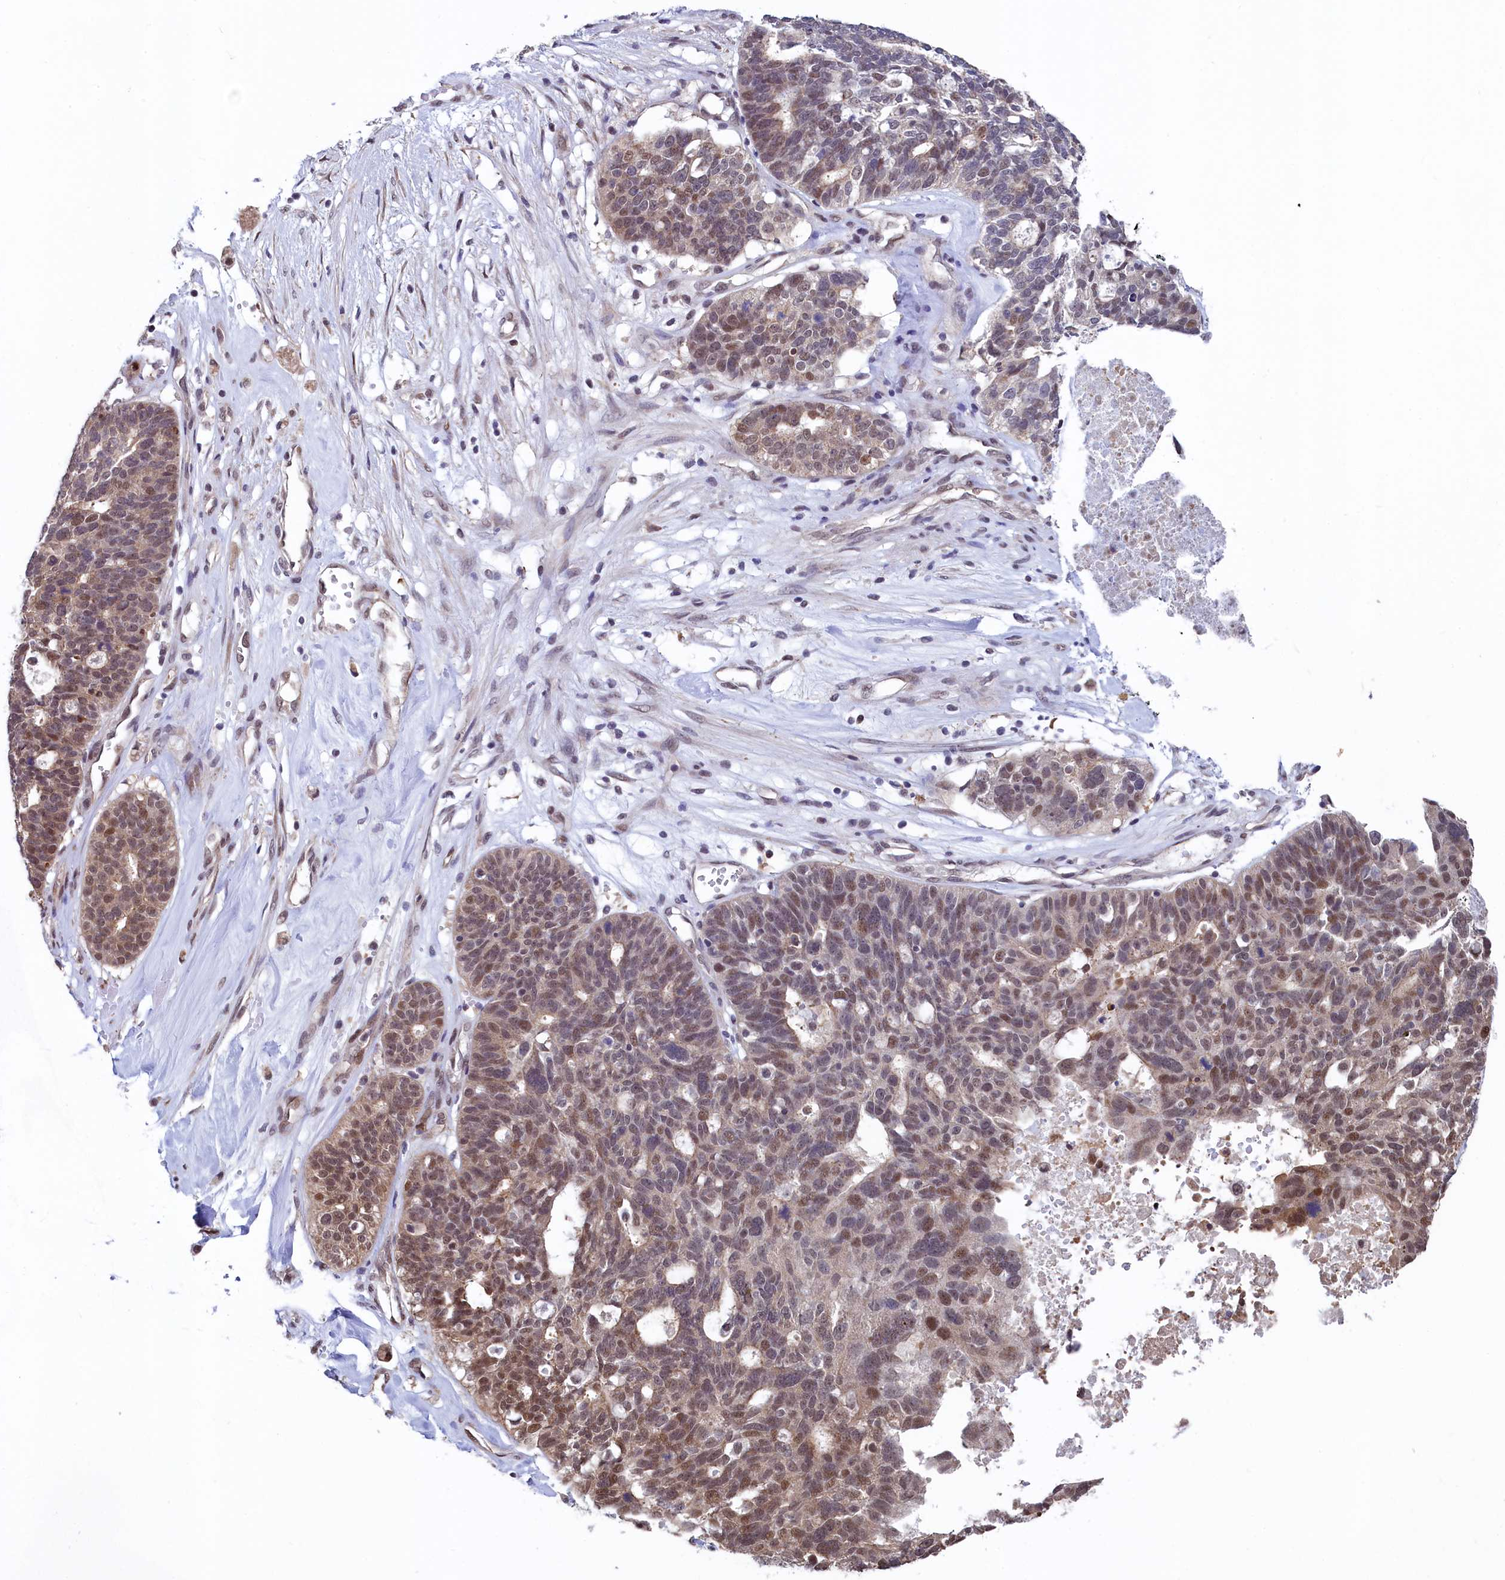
{"staining": {"intensity": "moderate", "quantity": "25%-75%", "location": "nuclear"}, "tissue": "ovarian cancer", "cell_type": "Tumor cells", "image_type": "cancer", "snomed": [{"axis": "morphology", "description": "Cystadenocarcinoma, serous, NOS"}, {"axis": "topography", "description": "Ovary"}], "caption": "Protein staining of ovarian cancer tissue demonstrates moderate nuclear staining in about 25%-75% of tumor cells.", "gene": "LEO1", "patient": {"sex": "female", "age": 59}}